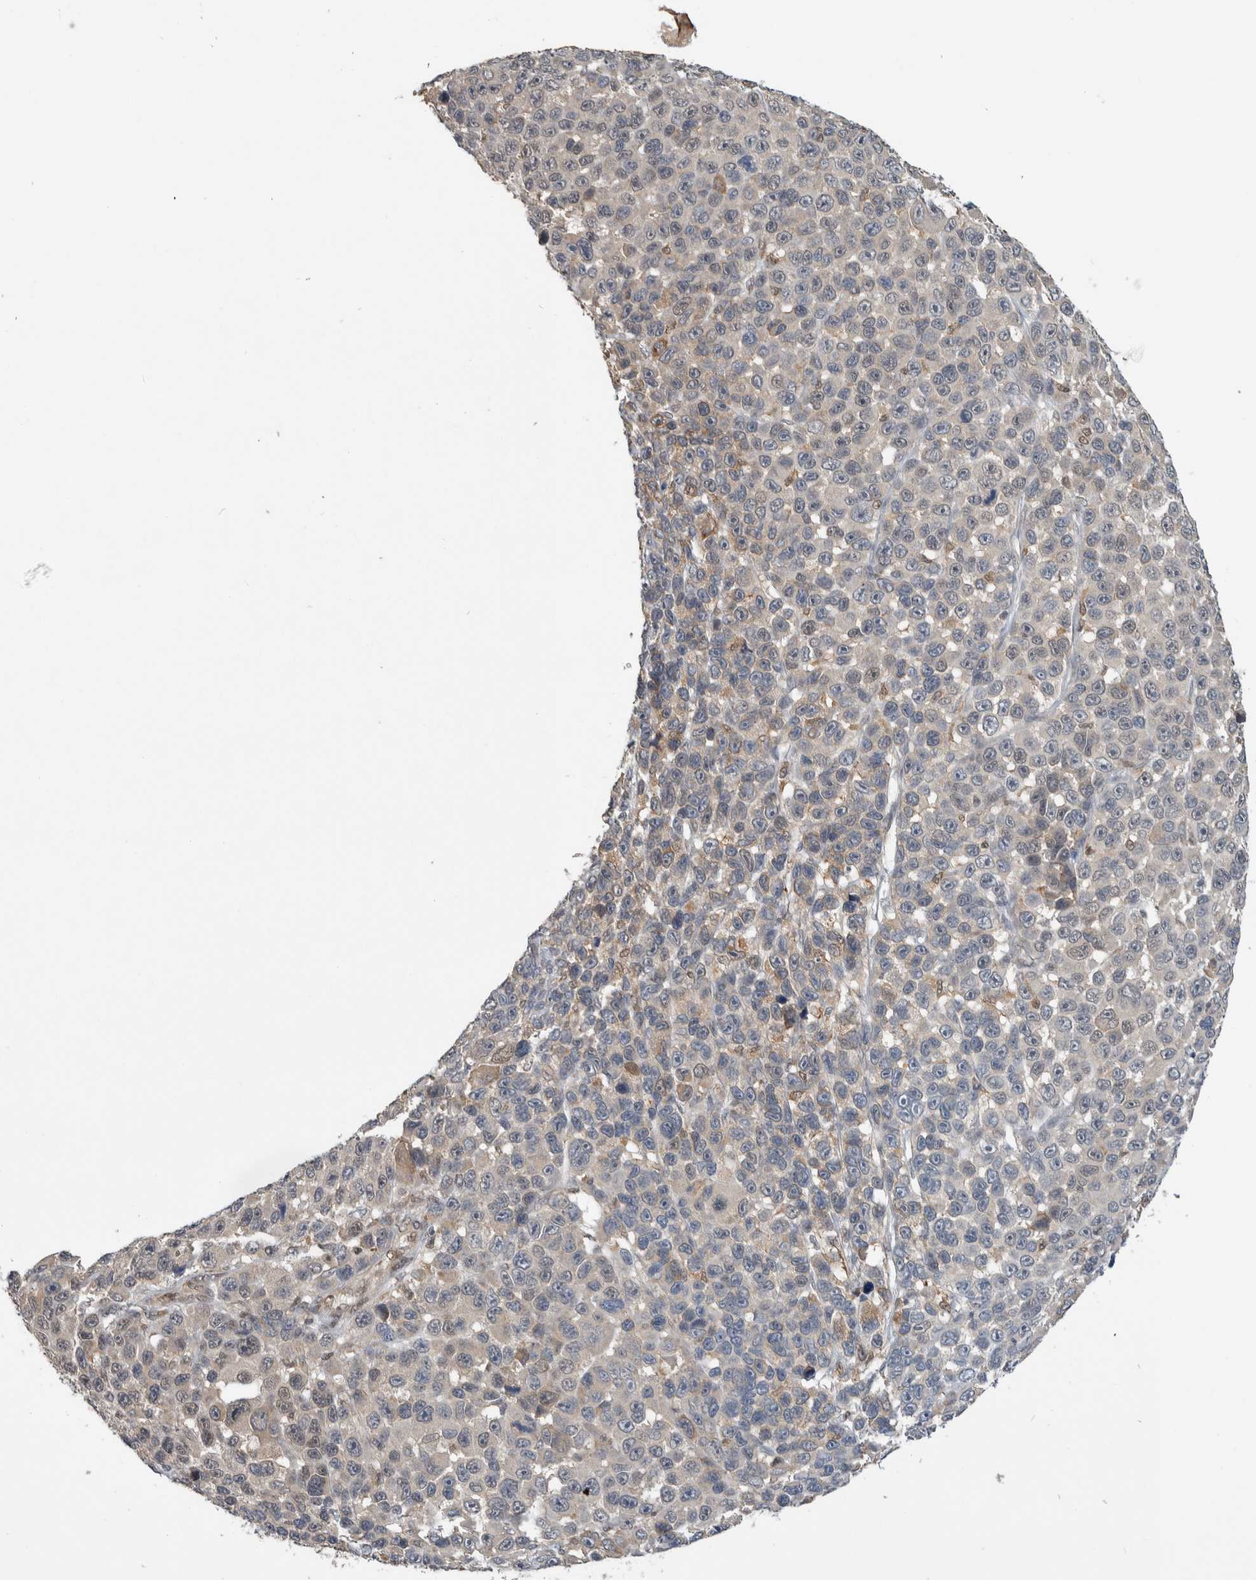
{"staining": {"intensity": "negative", "quantity": "none", "location": "none"}, "tissue": "melanoma", "cell_type": "Tumor cells", "image_type": "cancer", "snomed": [{"axis": "morphology", "description": "Malignant melanoma, NOS"}, {"axis": "topography", "description": "Skin"}], "caption": "This micrograph is of melanoma stained with immunohistochemistry to label a protein in brown with the nuclei are counter-stained blue. There is no positivity in tumor cells. Nuclei are stained in blue.", "gene": "PRDM4", "patient": {"sex": "male", "age": 53}}